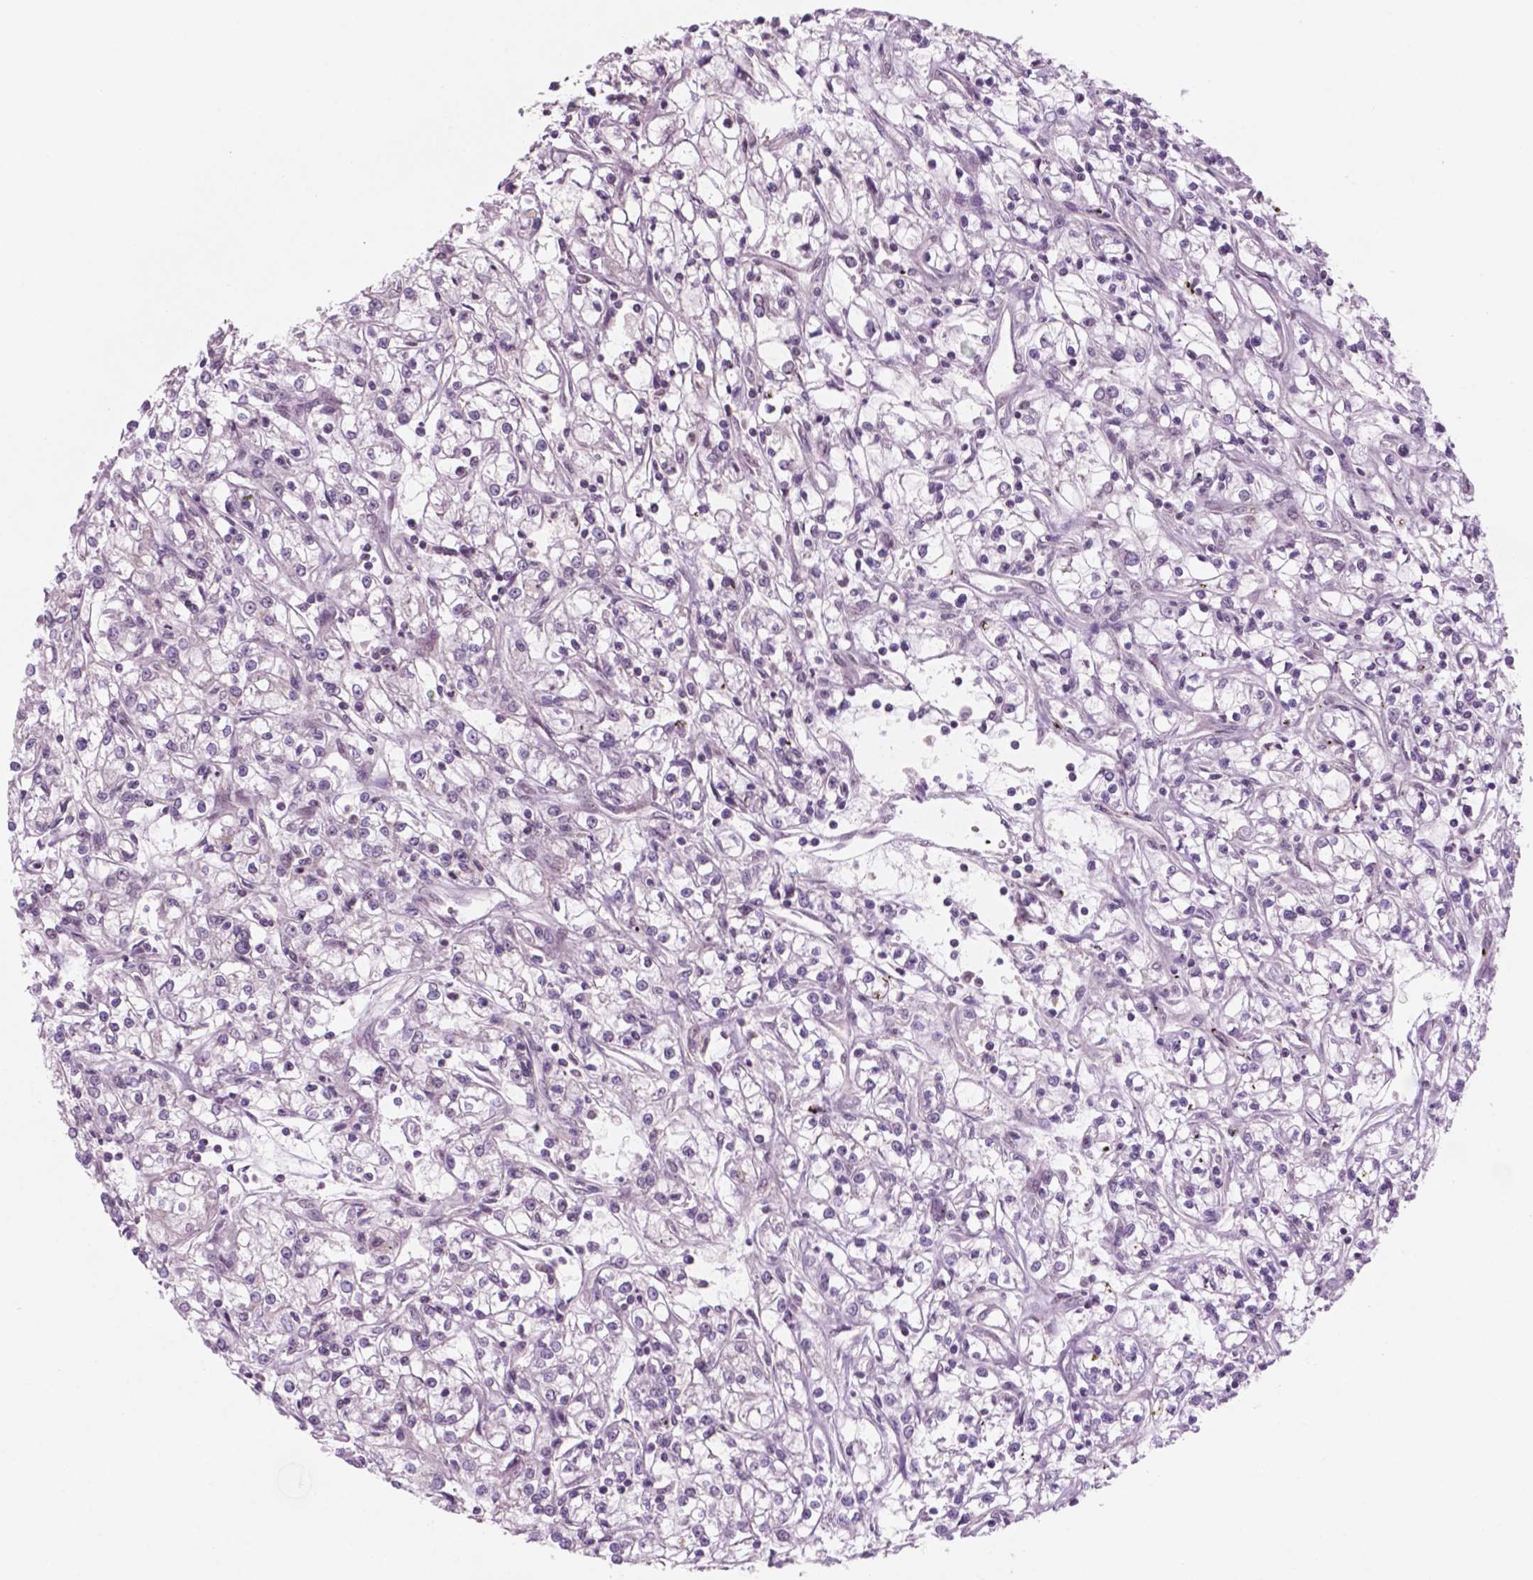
{"staining": {"intensity": "negative", "quantity": "none", "location": "none"}, "tissue": "renal cancer", "cell_type": "Tumor cells", "image_type": "cancer", "snomed": [{"axis": "morphology", "description": "Adenocarcinoma, NOS"}, {"axis": "topography", "description": "Kidney"}], "caption": "The immunohistochemistry (IHC) histopathology image has no significant expression in tumor cells of renal cancer tissue.", "gene": "POLR2E", "patient": {"sex": "female", "age": 59}}